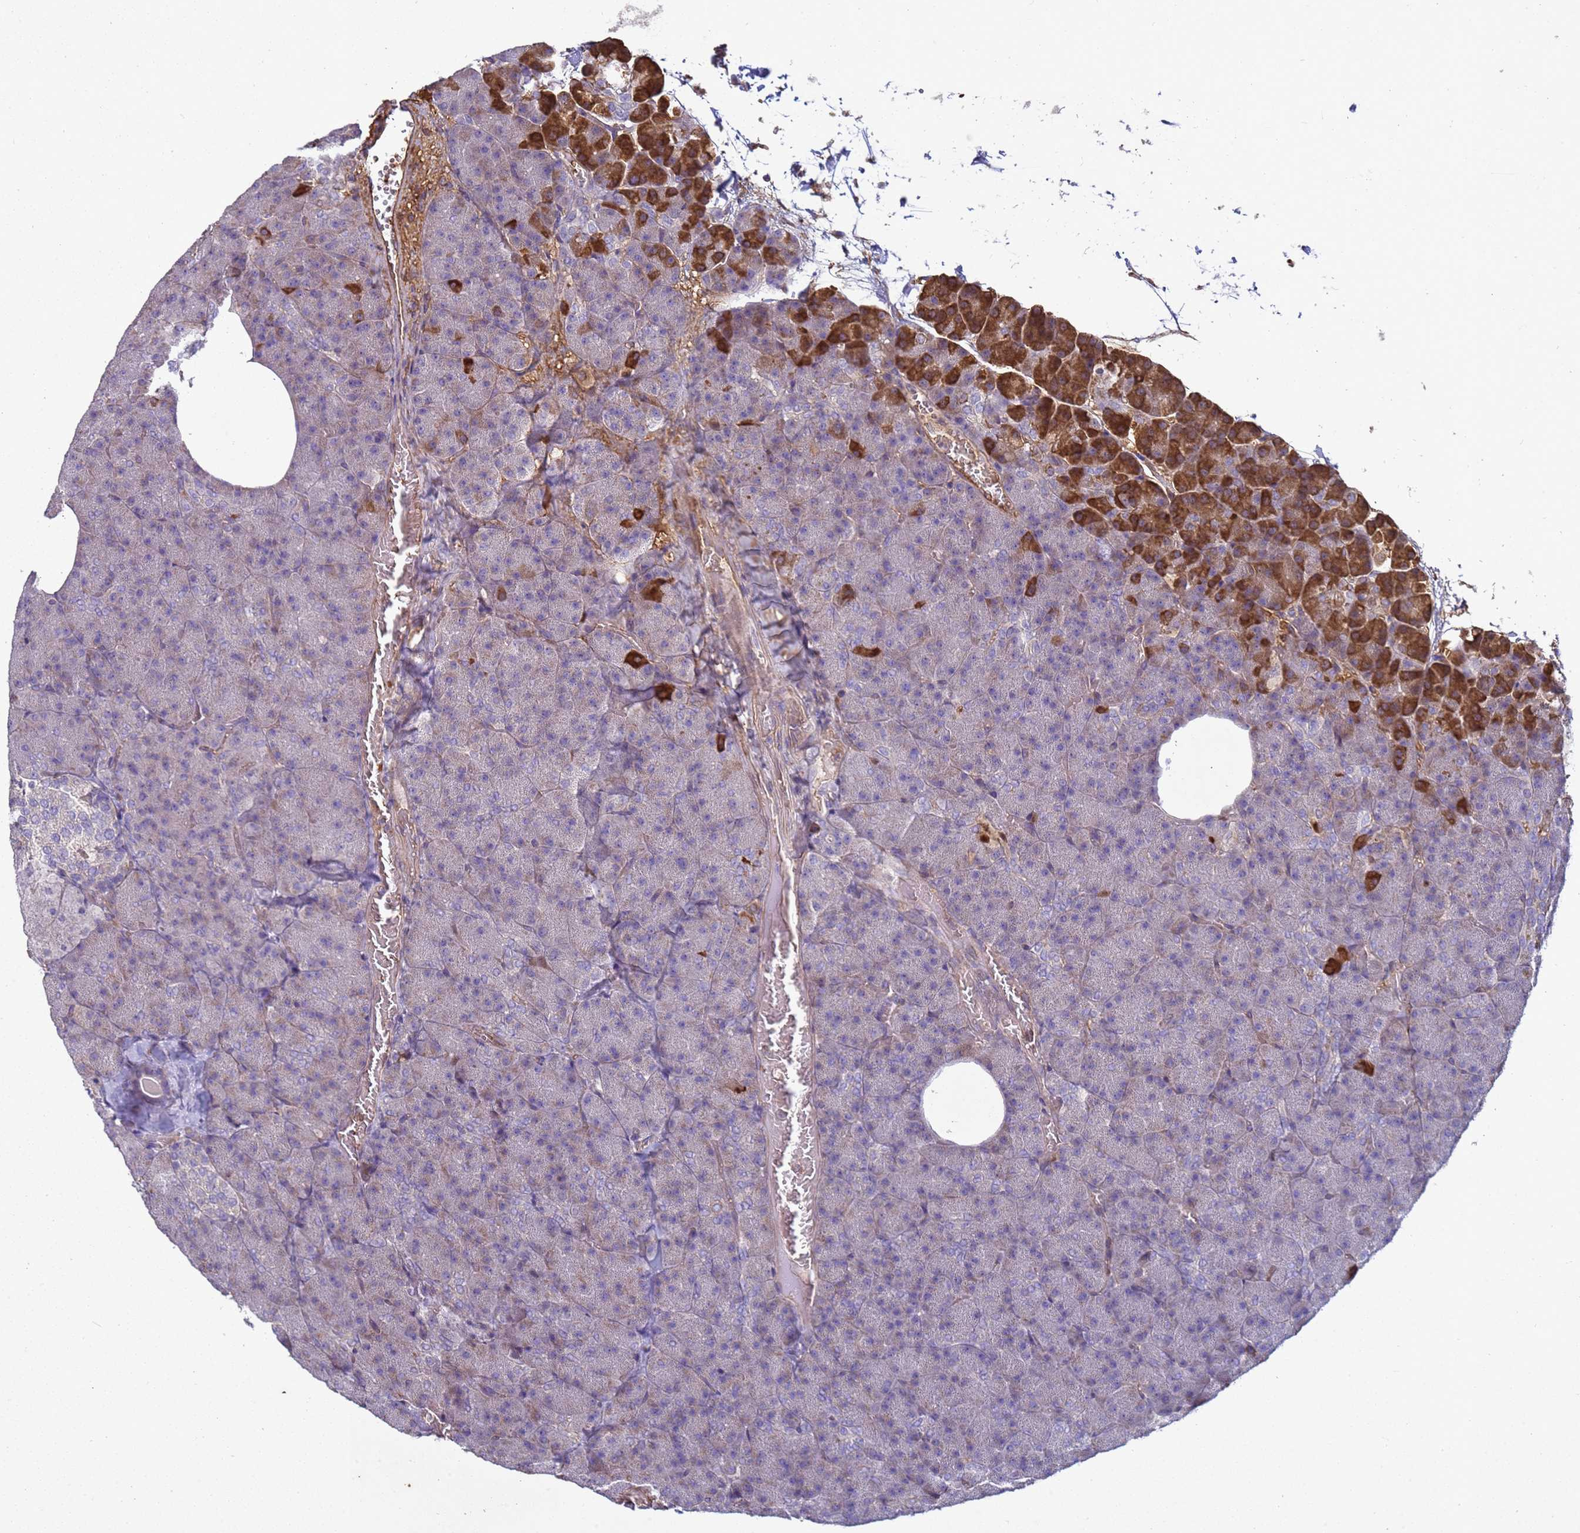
{"staining": {"intensity": "strong", "quantity": "<25%", "location": "cytoplasmic/membranous"}, "tissue": "pancreas", "cell_type": "Exocrine glandular cells", "image_type": "normal", "snomed": [{"axis": "morphology", "description": "Normal tissue, NOS"}, {"axis": "morphology", "description": "Carcinoid, malignant, NOS"}, {"axis": "topography", "description": "Pancreas"}], "caption": "Brown immunohistochemical staining in benign human pancreas demonstrates strong cytoplasmic/membranous expression in approximately <25% of exocrine glandular cells. (DAB (3,3'-diaminobenzidine) IHC, brown staining for protein, blue staining for nuclei).", "gene": "SGIP1", "patient": {"sex": "female", "age": 35}}